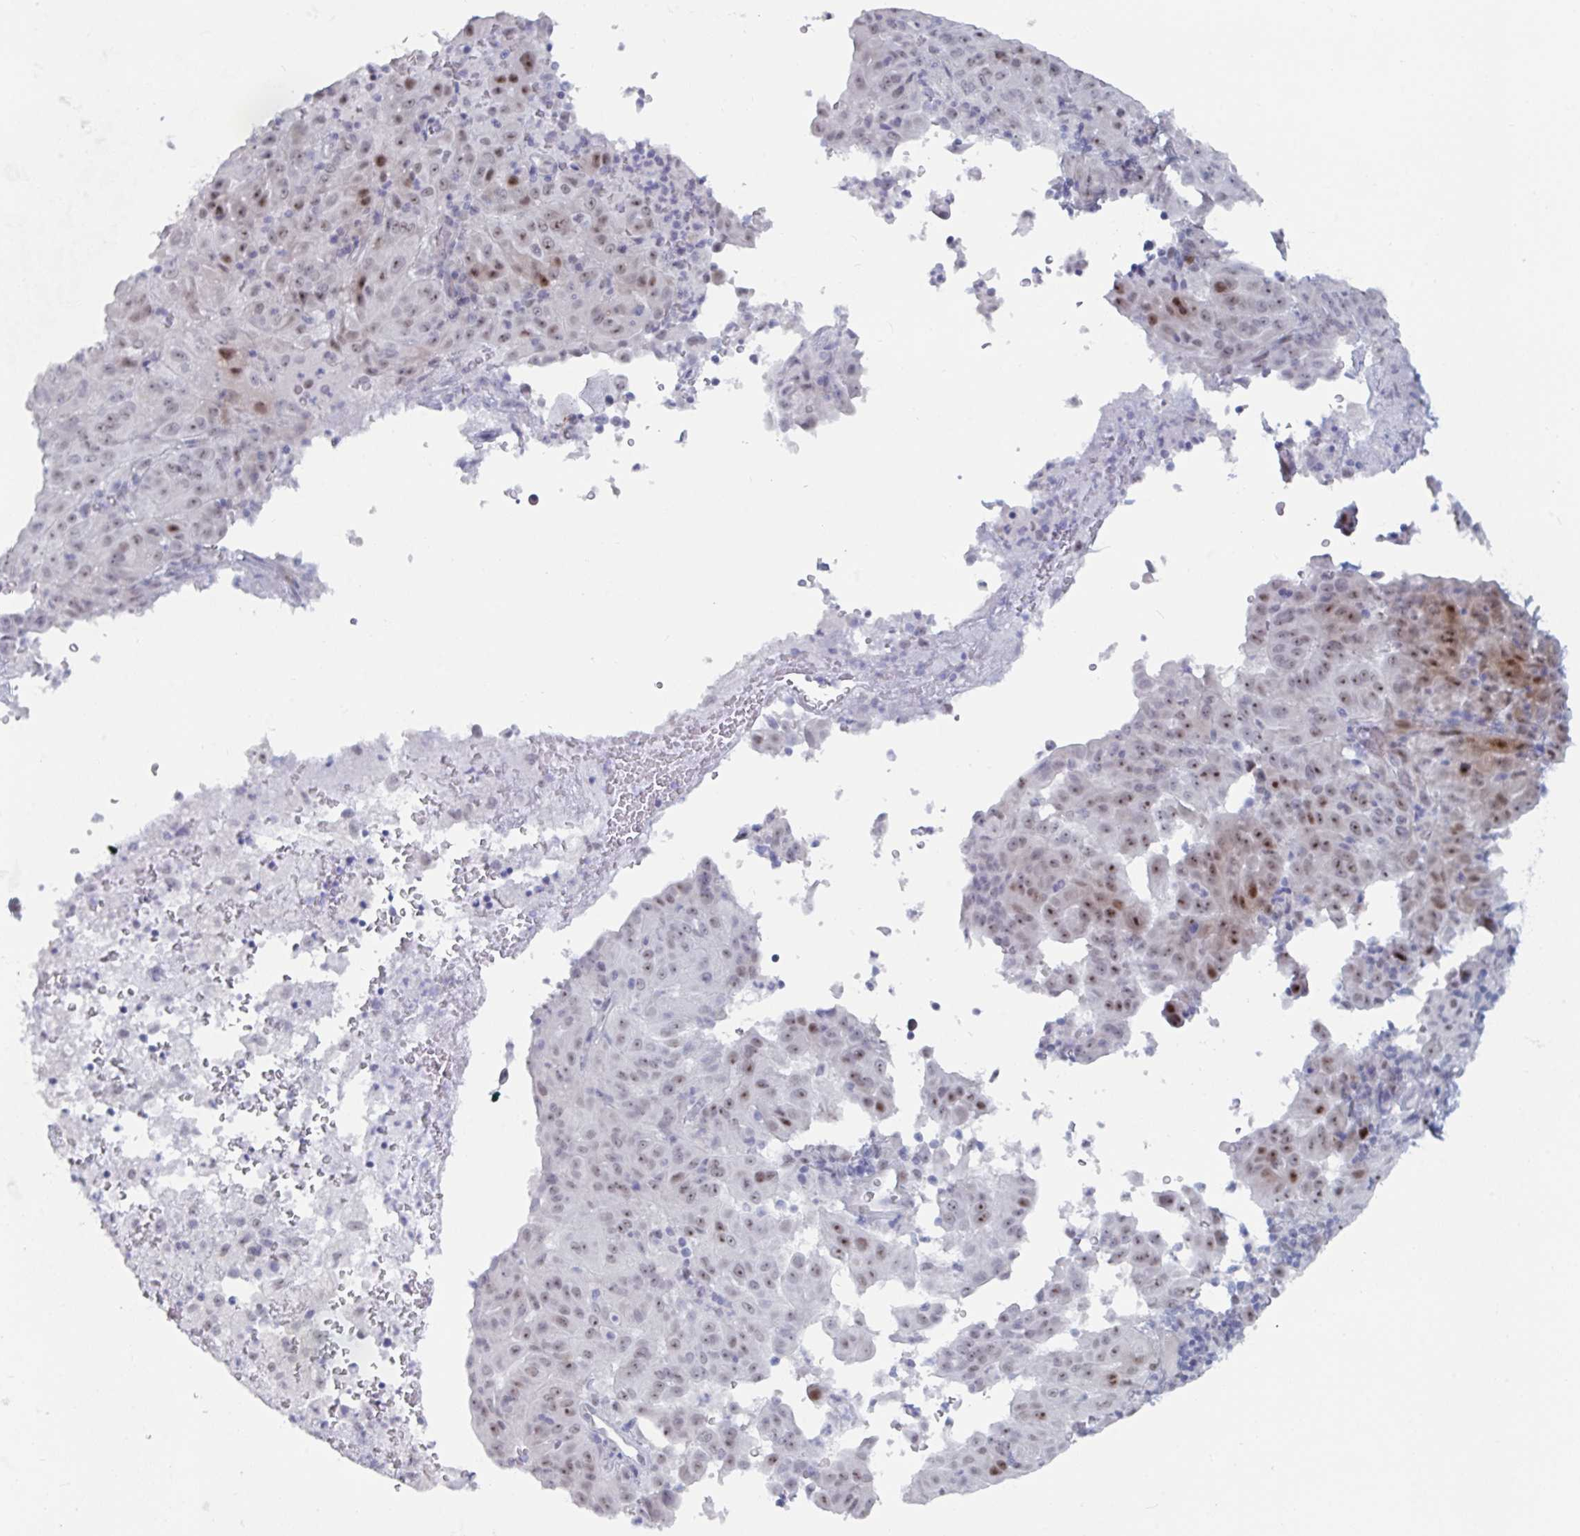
{"staining": {"intensity": "moderate", "quantity": ">75%", "location": "nuclear"}, "tissue": "pancreatic cancer", "cell_type": "Tumor cells", "image_type": "cancer", "snomed": [{"axis": "morphology", "description": "Adenocarcinoma, NOS"}, {"axis": "topography", "description": "Pancreas"}], "caption": "Immunohistochemical staining of adenocarcinoma (pancreatic) shows medium levels of moderate nuclear protein positivity in about >75% of tumor cells.", "gene": "NR1H2", "patient": {"sex": "male", "age": 63}}